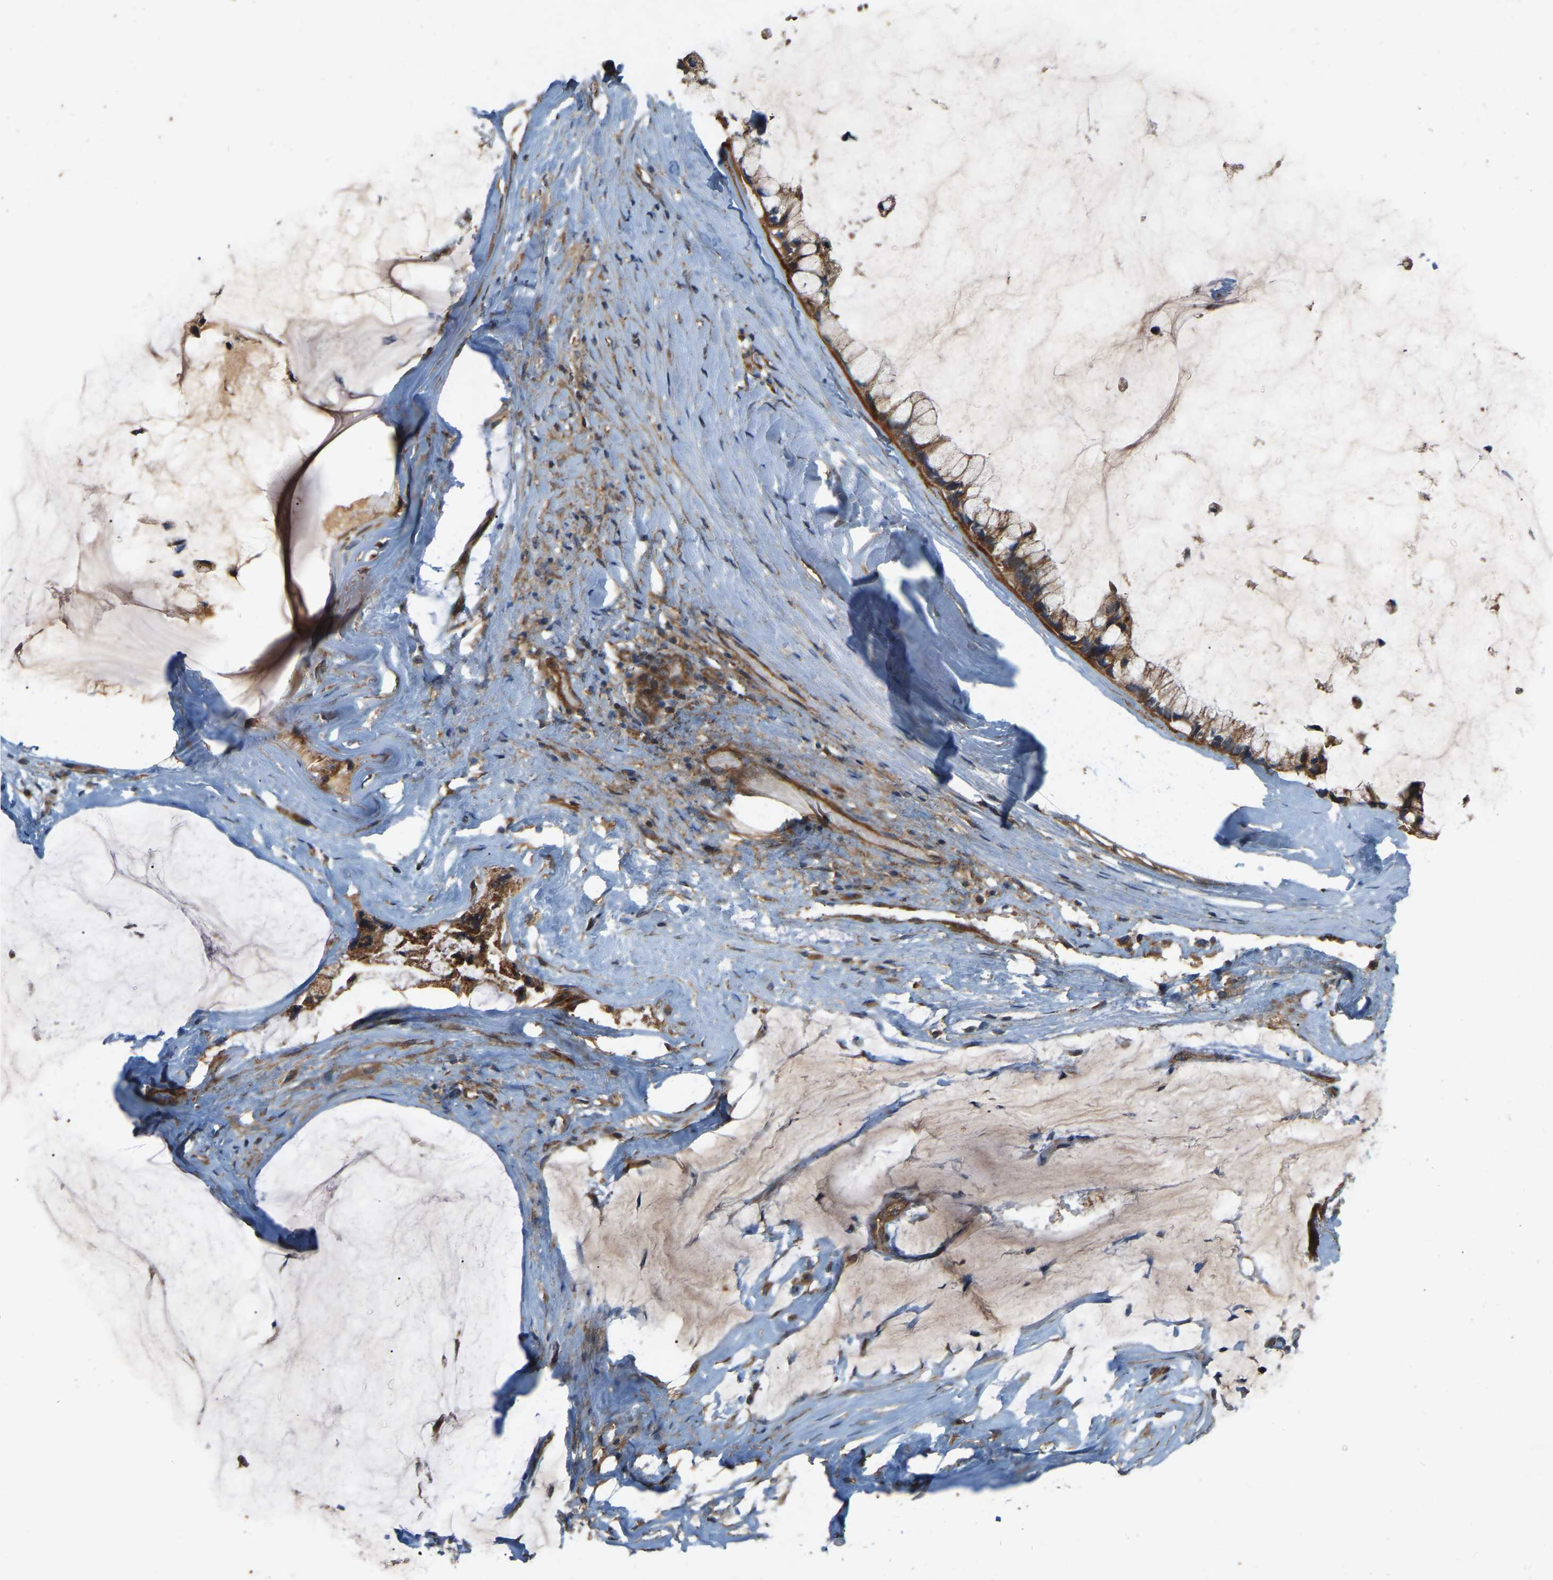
{"staining": {"intensity": "moderate", "quantity": ">75%", "location": "cytoplasmic/membranous"}, "tissue": "ovarian cancer", "cell_type": "Tumor cells", "image_type": "cancer", "snomed": [{"axis": "morphology", "description": "Cystadenocarcinoma, mucinous, NOS"}, {"axis": "topography", "description": "Ovary"}], "caption": "Approximately >75% of tumor cells in ovarian mucinous cystadenocarcinoma exhibit moderate cytoplasmic/membranous protein expression as visualized by brown immunohistochemical staining.", "gene": "SAMD9L", "patient": {"sex": "female", "age": 39}}